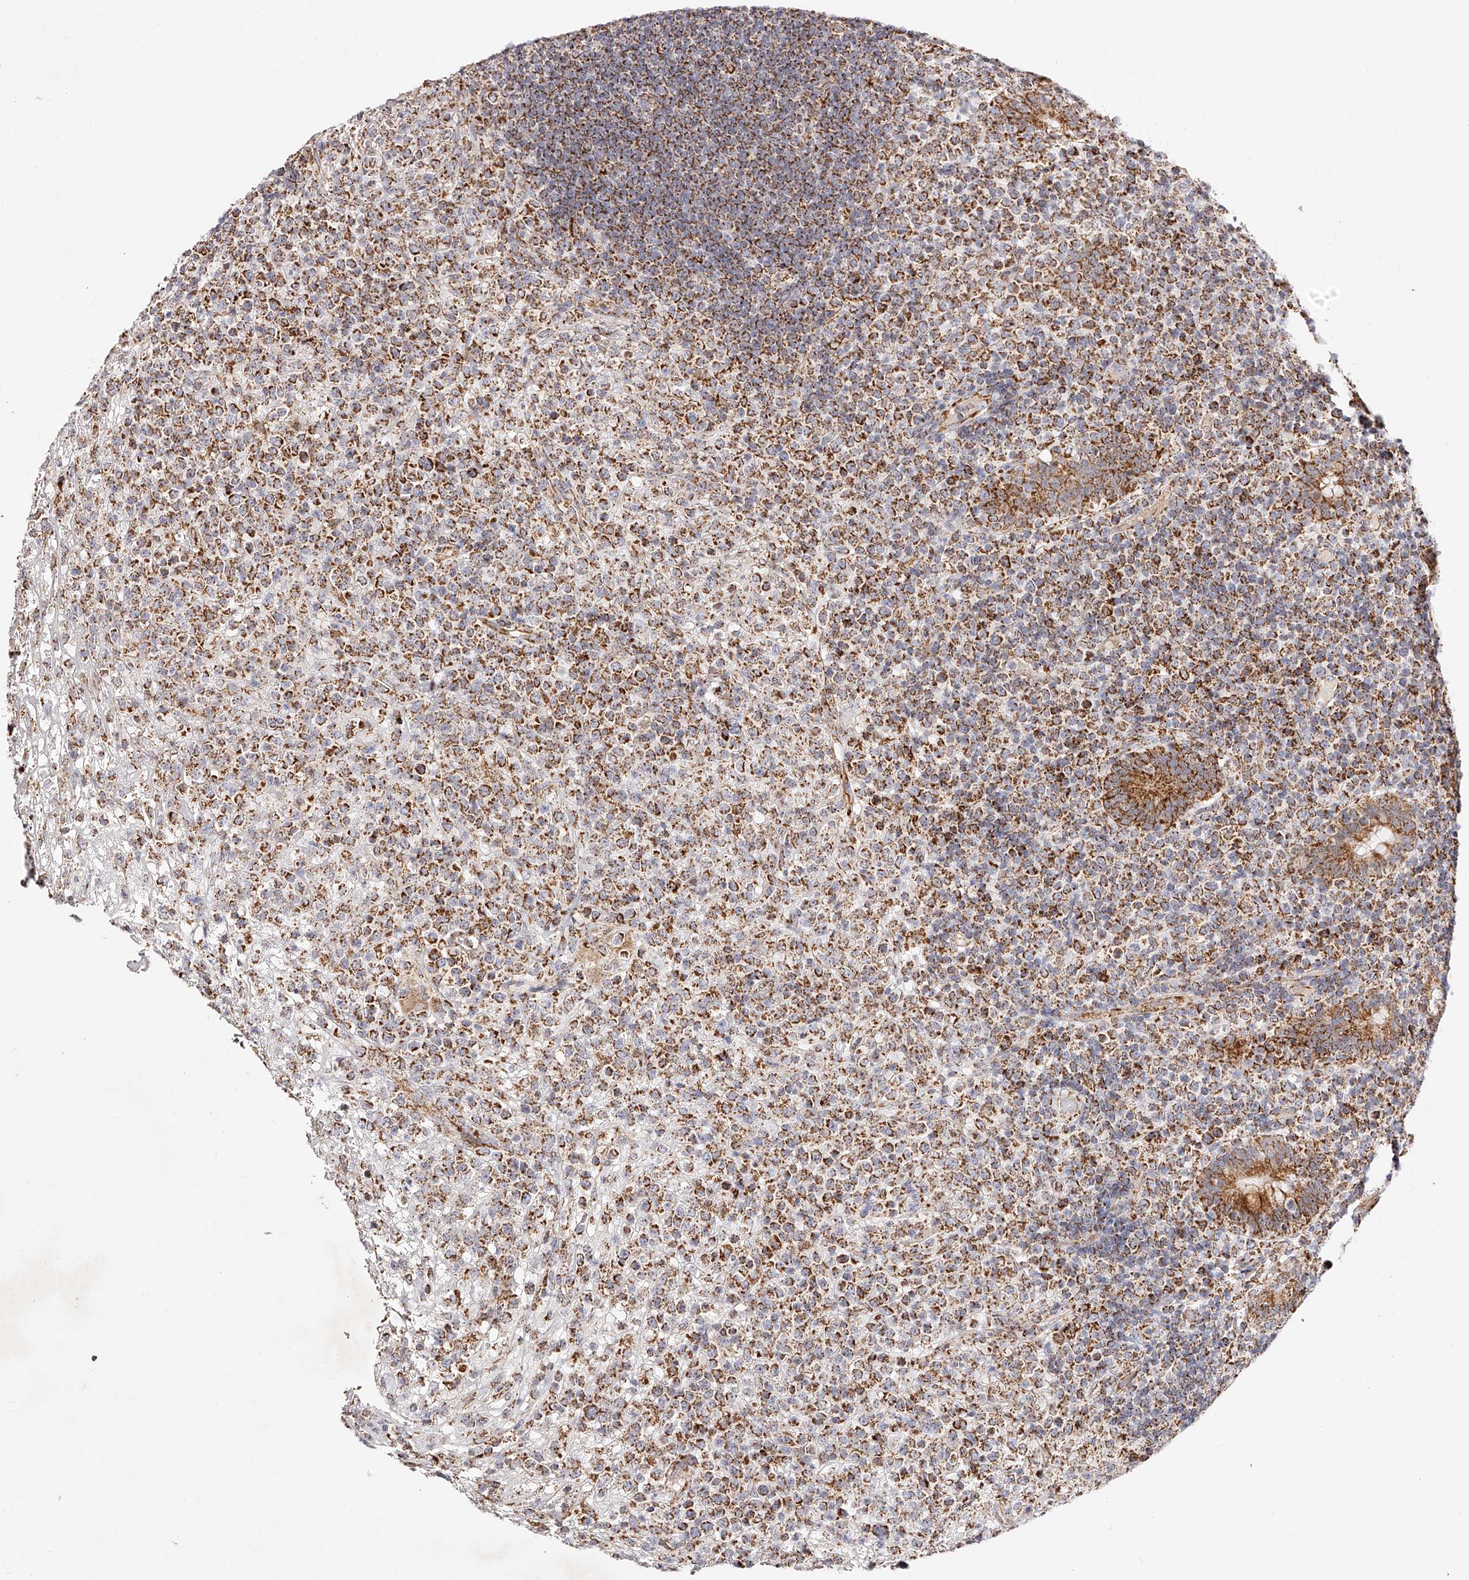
{"staining": {"intensity": "moderate", "quantity": ">75%", "location": "cytoplasmic/membranous"}, "tissue": "lymphoma", "cell_type": "Tumor cells", "image_type": "cancer", "snomed": [{"axis": "morphology", "description": "Malignant lymphoma, non-Hodgkin's type, High grade"}, {"axis": "topography", "description": "Colon"}], "caption": "Immunohistochemistry histopathology image of malignant lymphoma, non-Hodgkin's type (high-grade) stained for a protein (brown), which demonstrates medium levels of moderate cytoplasmic/membranous positivity in approximately >75% of tumor cells.", "gene": "NDUFV3", "patient": {"sex": "female", "age": 53}}